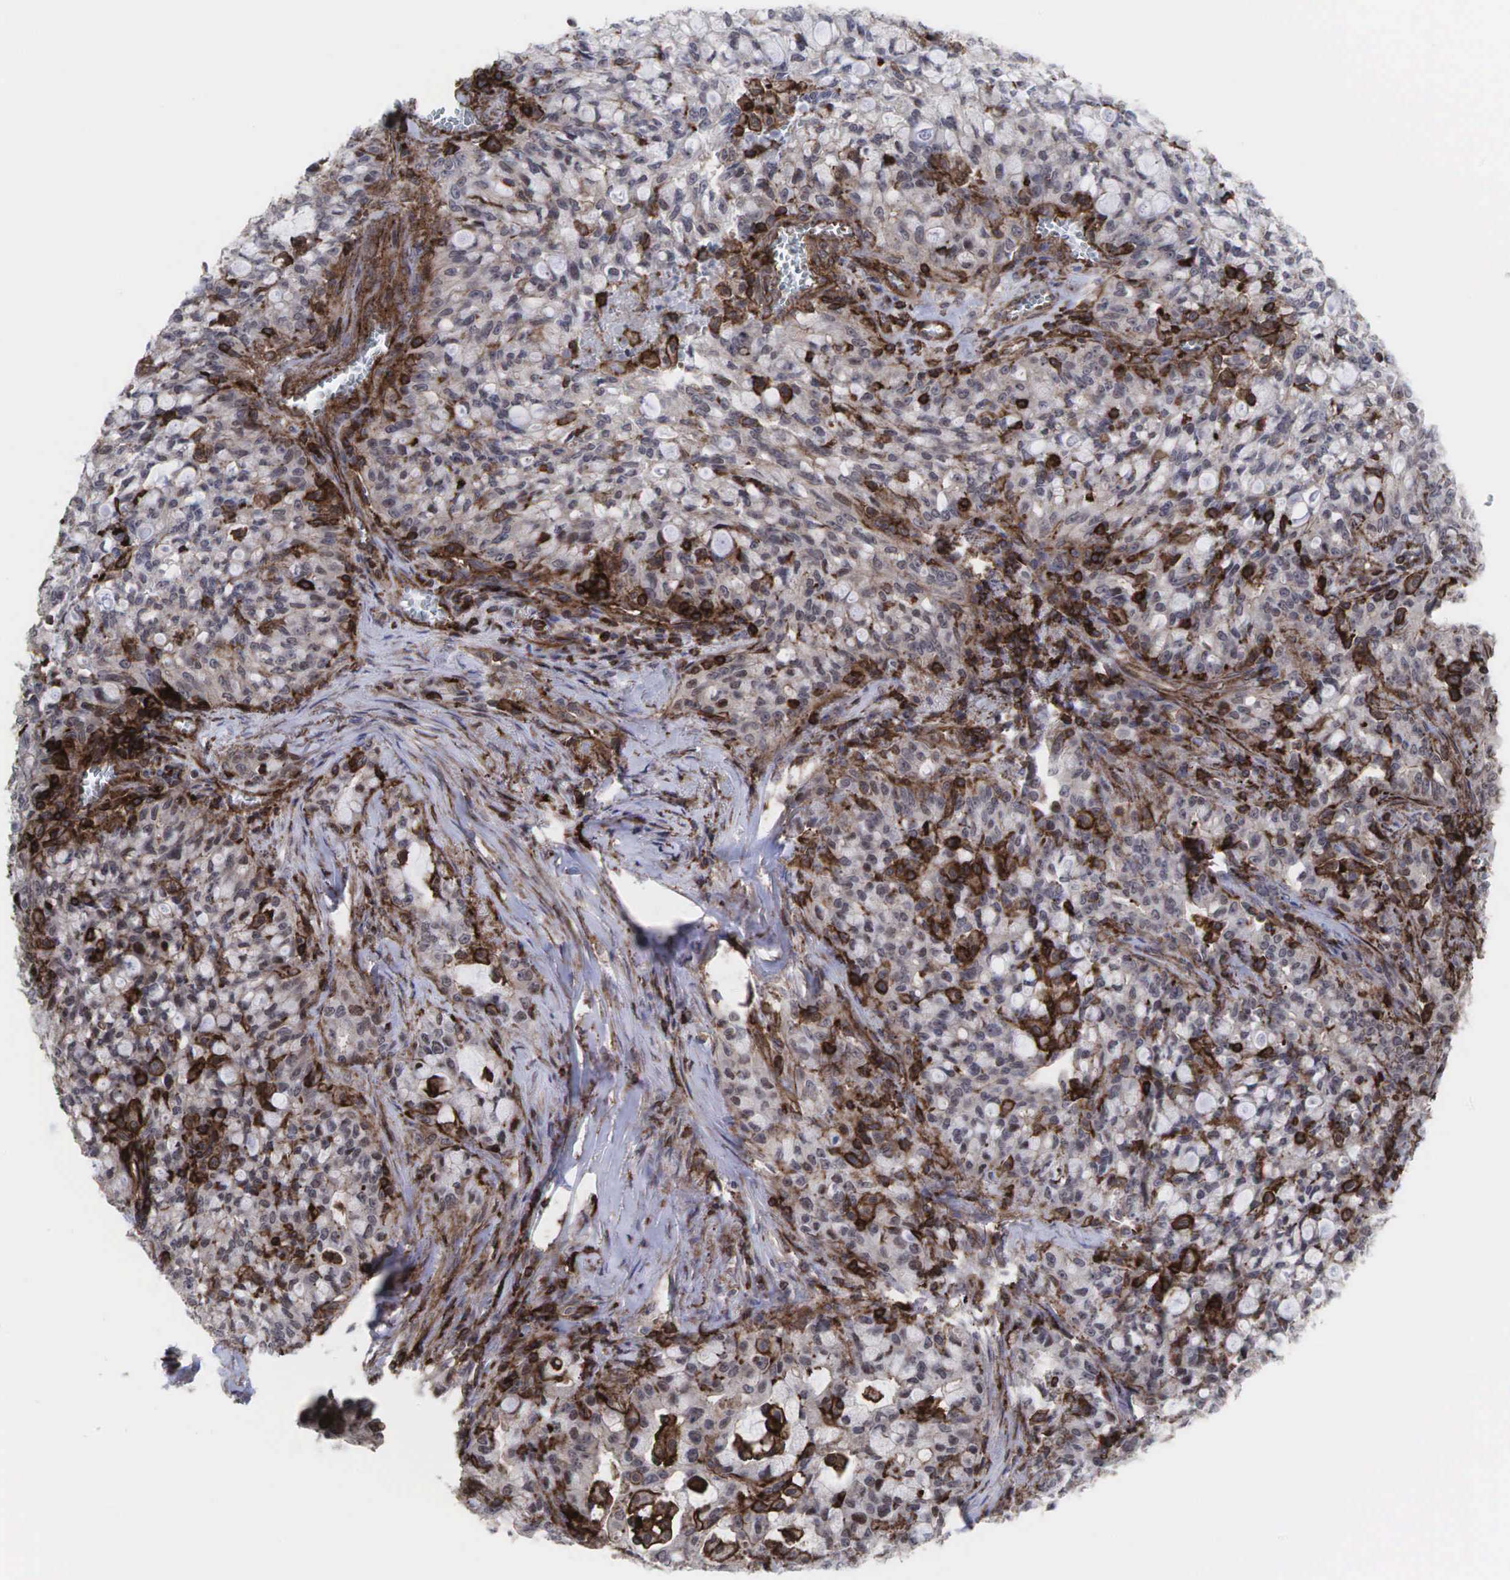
{"staining": {"intensity": "weak", "quantity": ">75%", "location": "cytoplasmic/membranous"}, "tissue": "lung cancer", "cell_type": "Tumor cells", "image_type": "cancer", "snomed": [{"axis": "morphology", "description": "Adenocarcinoma, NOS"}, {"axis": "topography", "description": "Lung"}], "caption": "A low amount of weak cytoplasmic/membranous staining is identified in about >75% of tumor cells in lung cancer tissue. Ihc stains the protein of interest in brown and the nuclei are stained blue.", "gene": "GPRASP1", "patient": {"sex": "female", "age": 44}}